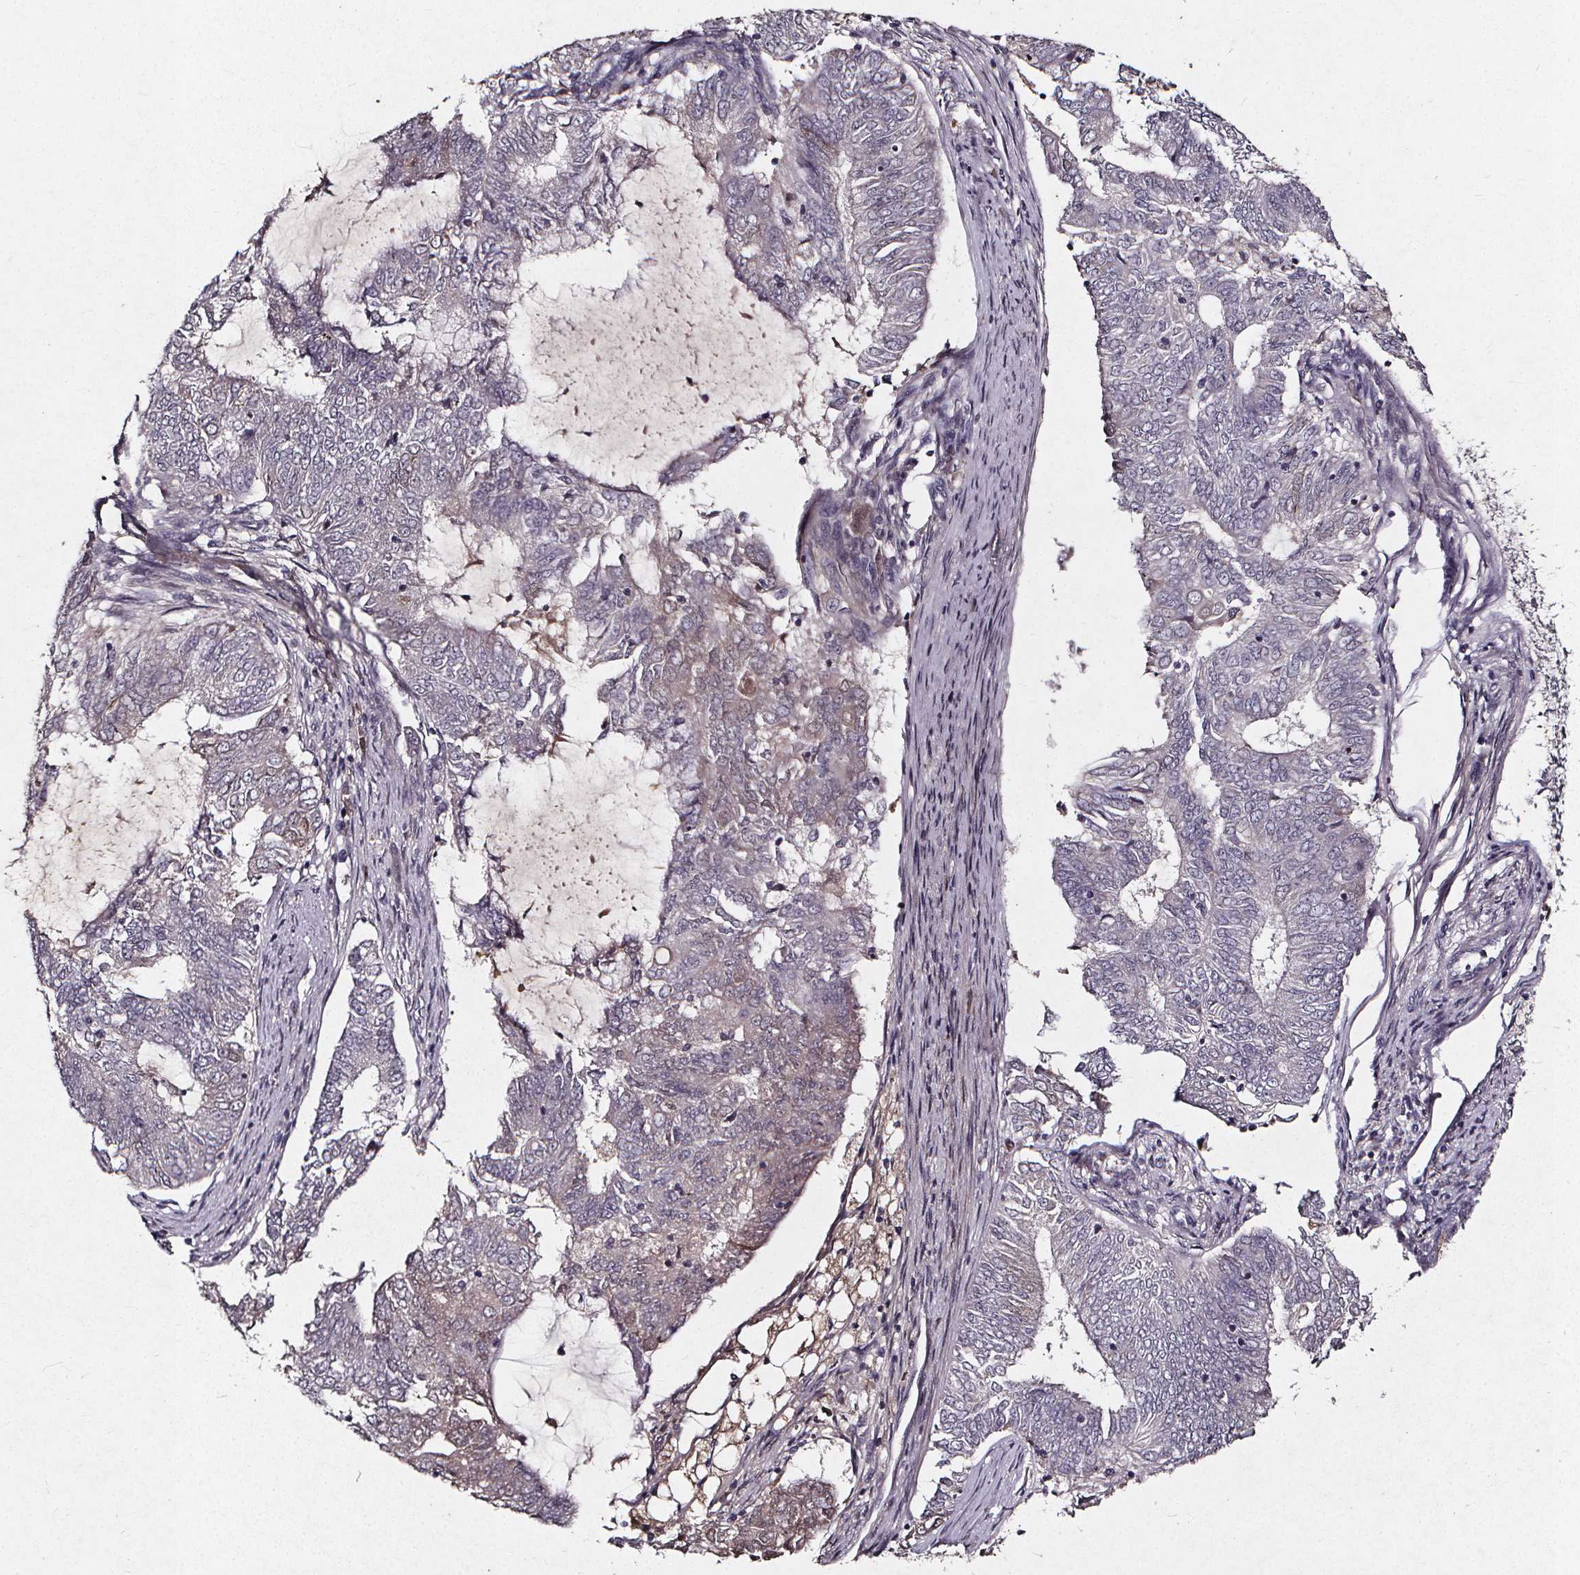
{"staining": {"intensity": "negative", "quantity": "none", "location": "none"}, "tissue": "endometrial cancer", "cell_type": "Tumor cells", "image_type": "cancer", "snomed": [{"axis": "morphology", "description": "Adenocarcinoma, NOS"}, {"axis": "topography", "description": "Endometrium"}], "caption": "An immunohistochemistry (IHC) image of adenocarcinoma (endometrial) is shown. There is no staining in tumor cells of adenocarcinoma (endometrial). Nuclei are stained in blue.", "gene": "SPAG8", "patient": {"sex": "female", "age": 62}}